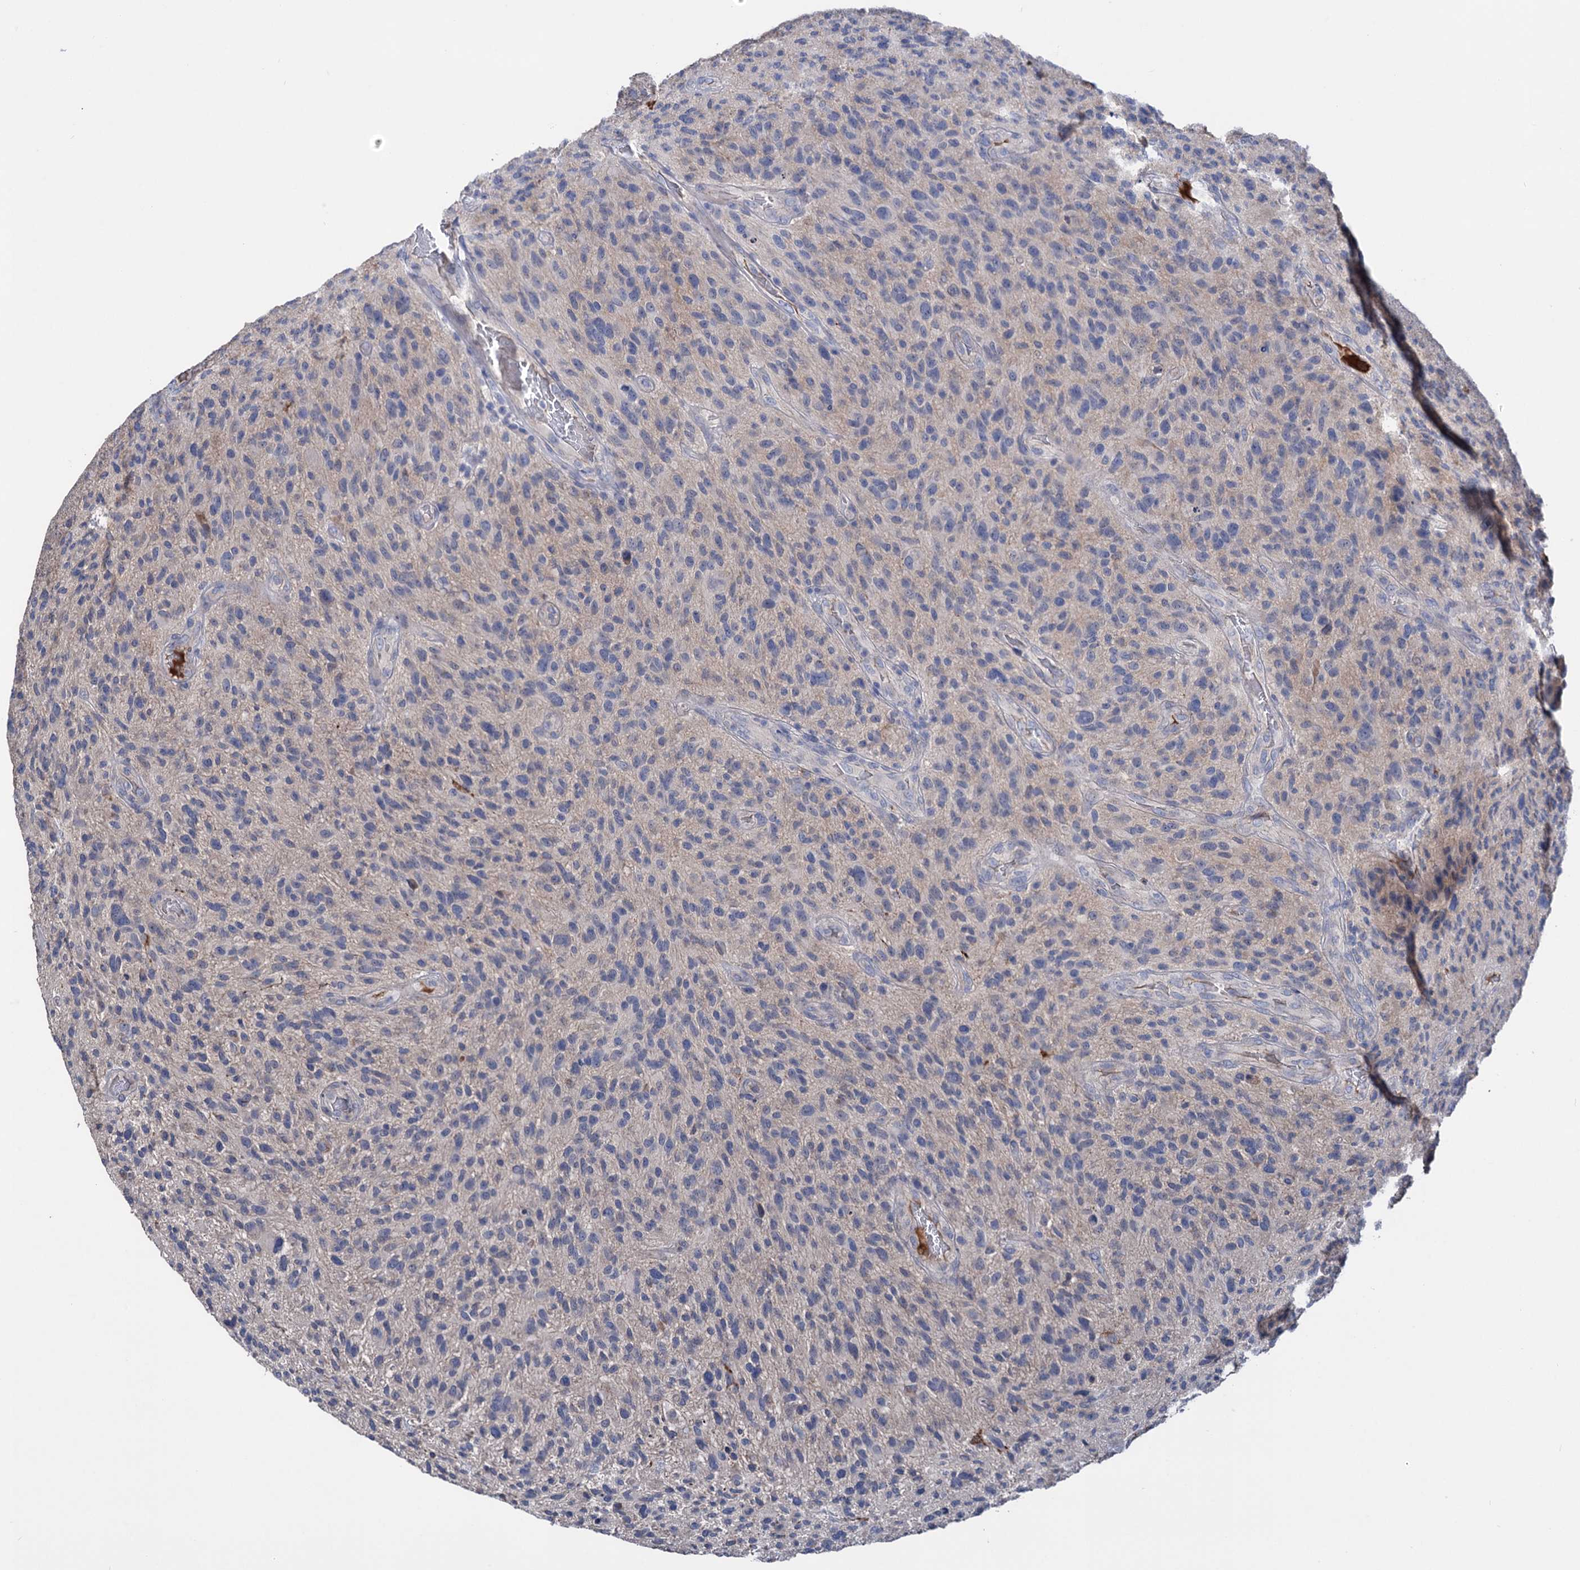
{"staining": {"intensity": "negative", "quantity": "none", "location": "none"}, "tissue": "glioma", "cell_type": "Tumor cells", "image_type": "cancer", "snomed": [{"axis": "morphology", "description": "Glioma, malignant, High grade"}, {"axis": "topography", "description": "Brain"}], "caption": "Immunohistochemistry (IHC) image of neoplastic tissue: malignant glioma (high-grade) stained with DAB exhibits no significant protein positivity in tumor cells. The staining was performed using DAB (3,3'-diaminobenzidine) to visualize the protein expression in brown, while the nuclei were stained in blue with hematoxylin (Magnification: 20x).", "gene": "PPP1R32", "patient": {"sex": "male", "age": 47}}